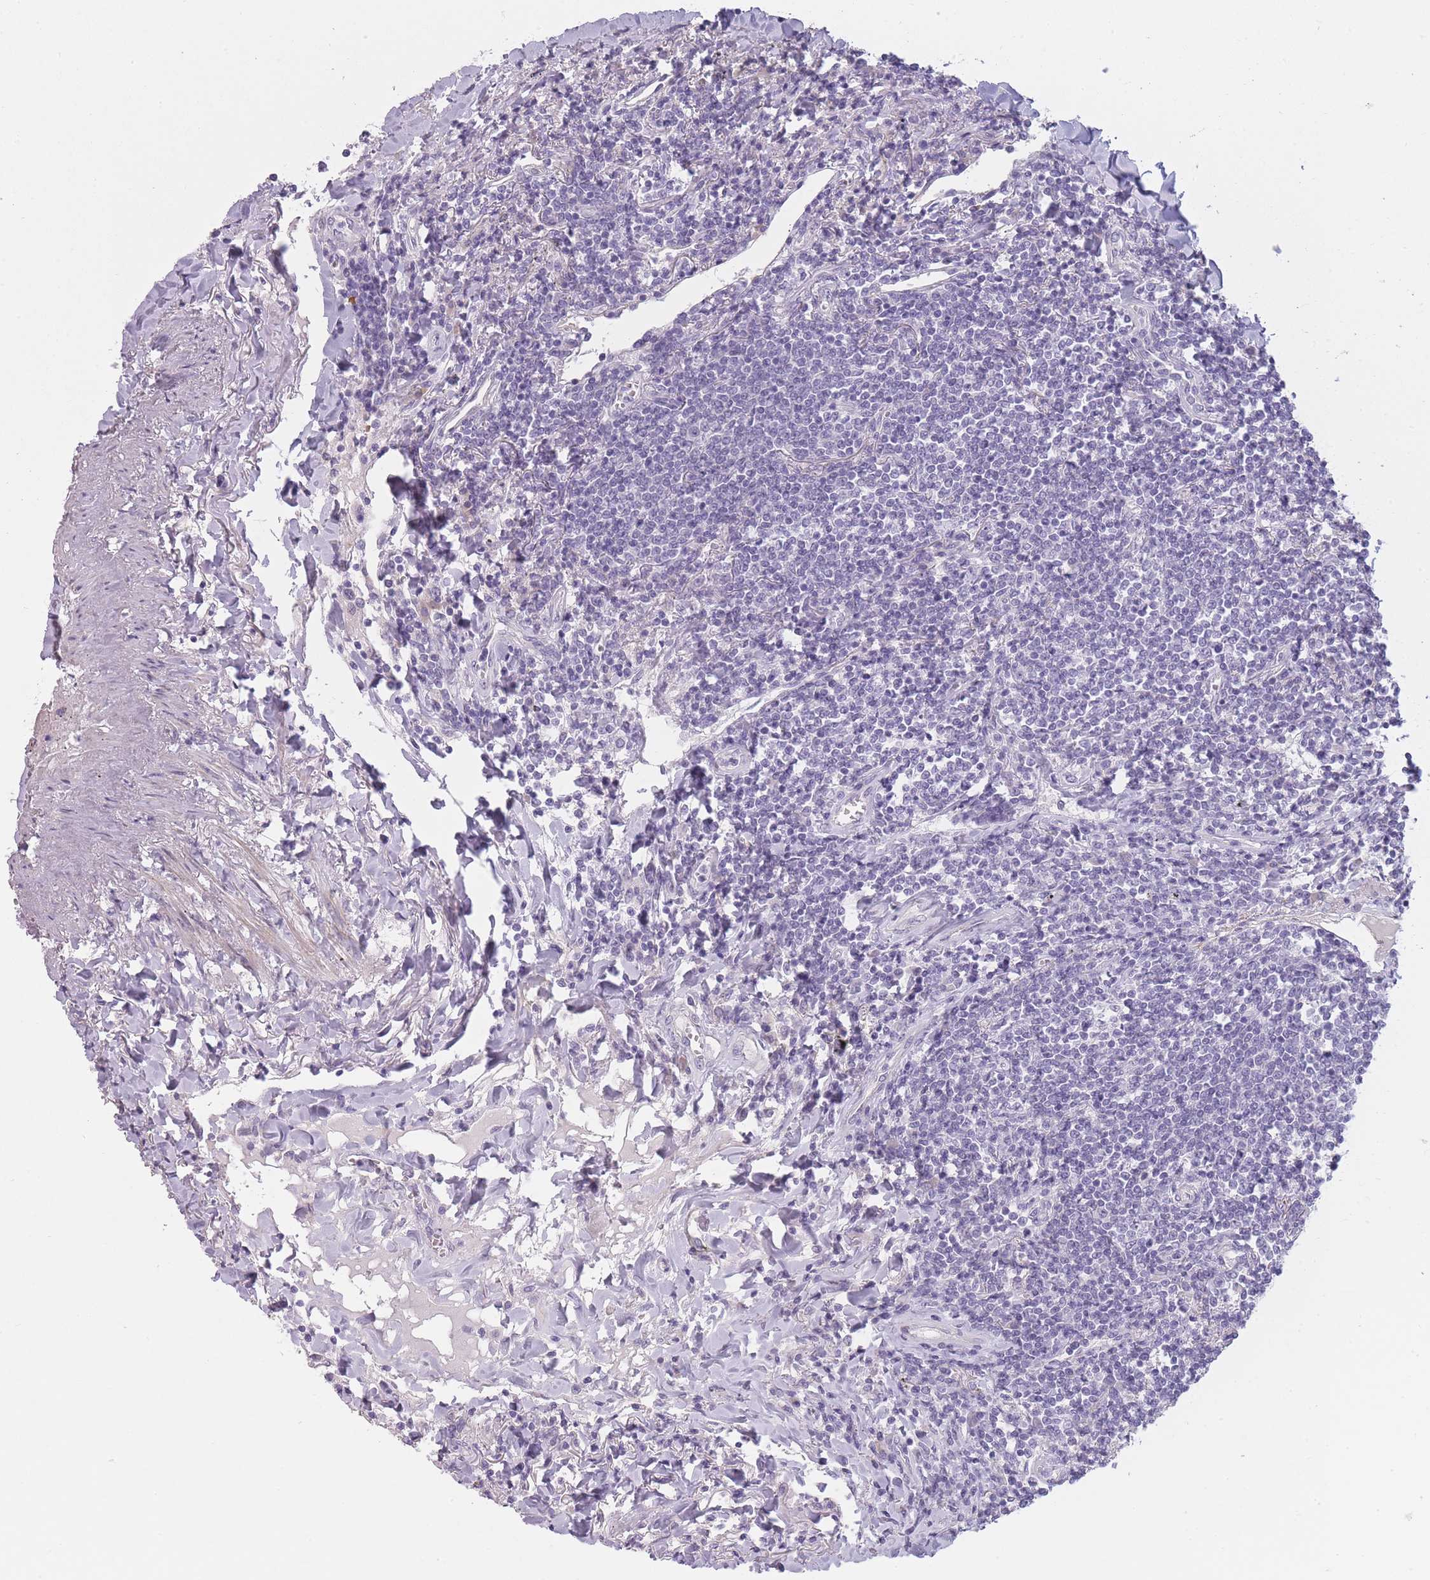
{"staining": {"intensity": "negative", "quantity": "none", "location": "none"}, "tissue": "lymphoma", "cell_type": "Tumor cells", "image_type": "cancer", "snomed": [{"axis": "morphology", "description": "Malignant lymphoma, non-Hodgkin's type, Low grade"}, {"axis": "topography", "description": "Lung"}], "caption": "A histopathology image of human low-grade malignant lymphoma, non-Hodgkin's type is negative for staining in tumor cells. (DAB immunohistochemistry visualized using brightfield microscopy, high magnification).", "gene": "TMEM236", "patient": {"sex": "female", "age": 71}}